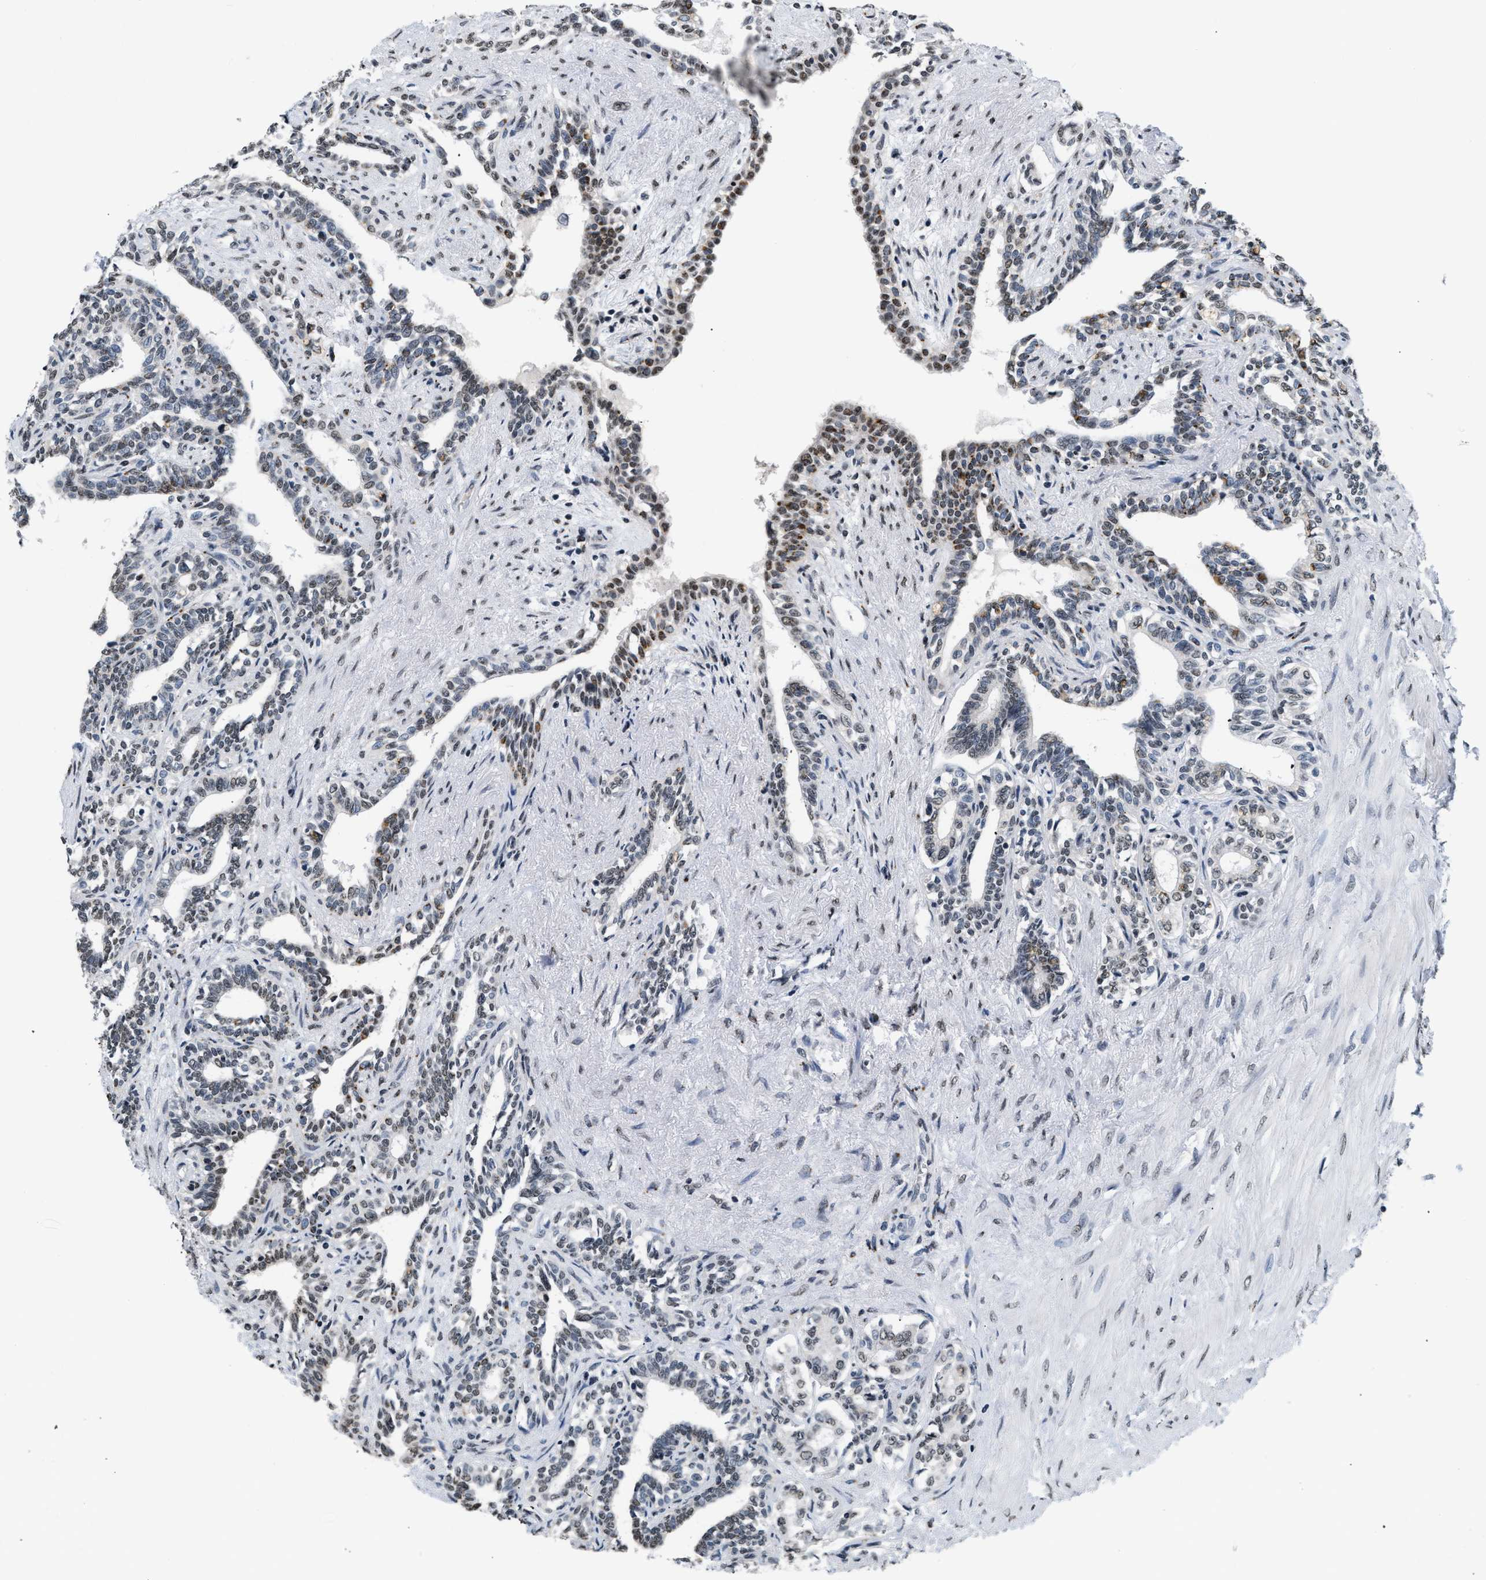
{"staining": {"intensity": "weak", "quantity": ">75%", "location": "nuclear"}, "tissue": "seminal vesicle", "cell_type": "Glandular cells", "image_type": "normal", "snomed": [{"axis": "morphology", "description": "Normal tissue, NOS"}, {"axis": "morphology", "description": "Adenocarcinoma, High grade"}, {"axis": "topography", "description": "Prostate"}, {"axis": "topography", "description": "Seminal veicle"}], "caption": "Immunohistochemistry of normal human seminal vesicle shows low levels of weak nuclear expression in about >75% of glandular cells.", "gene": "RAF1", "patient": {"sex": "male", "age": 55}}